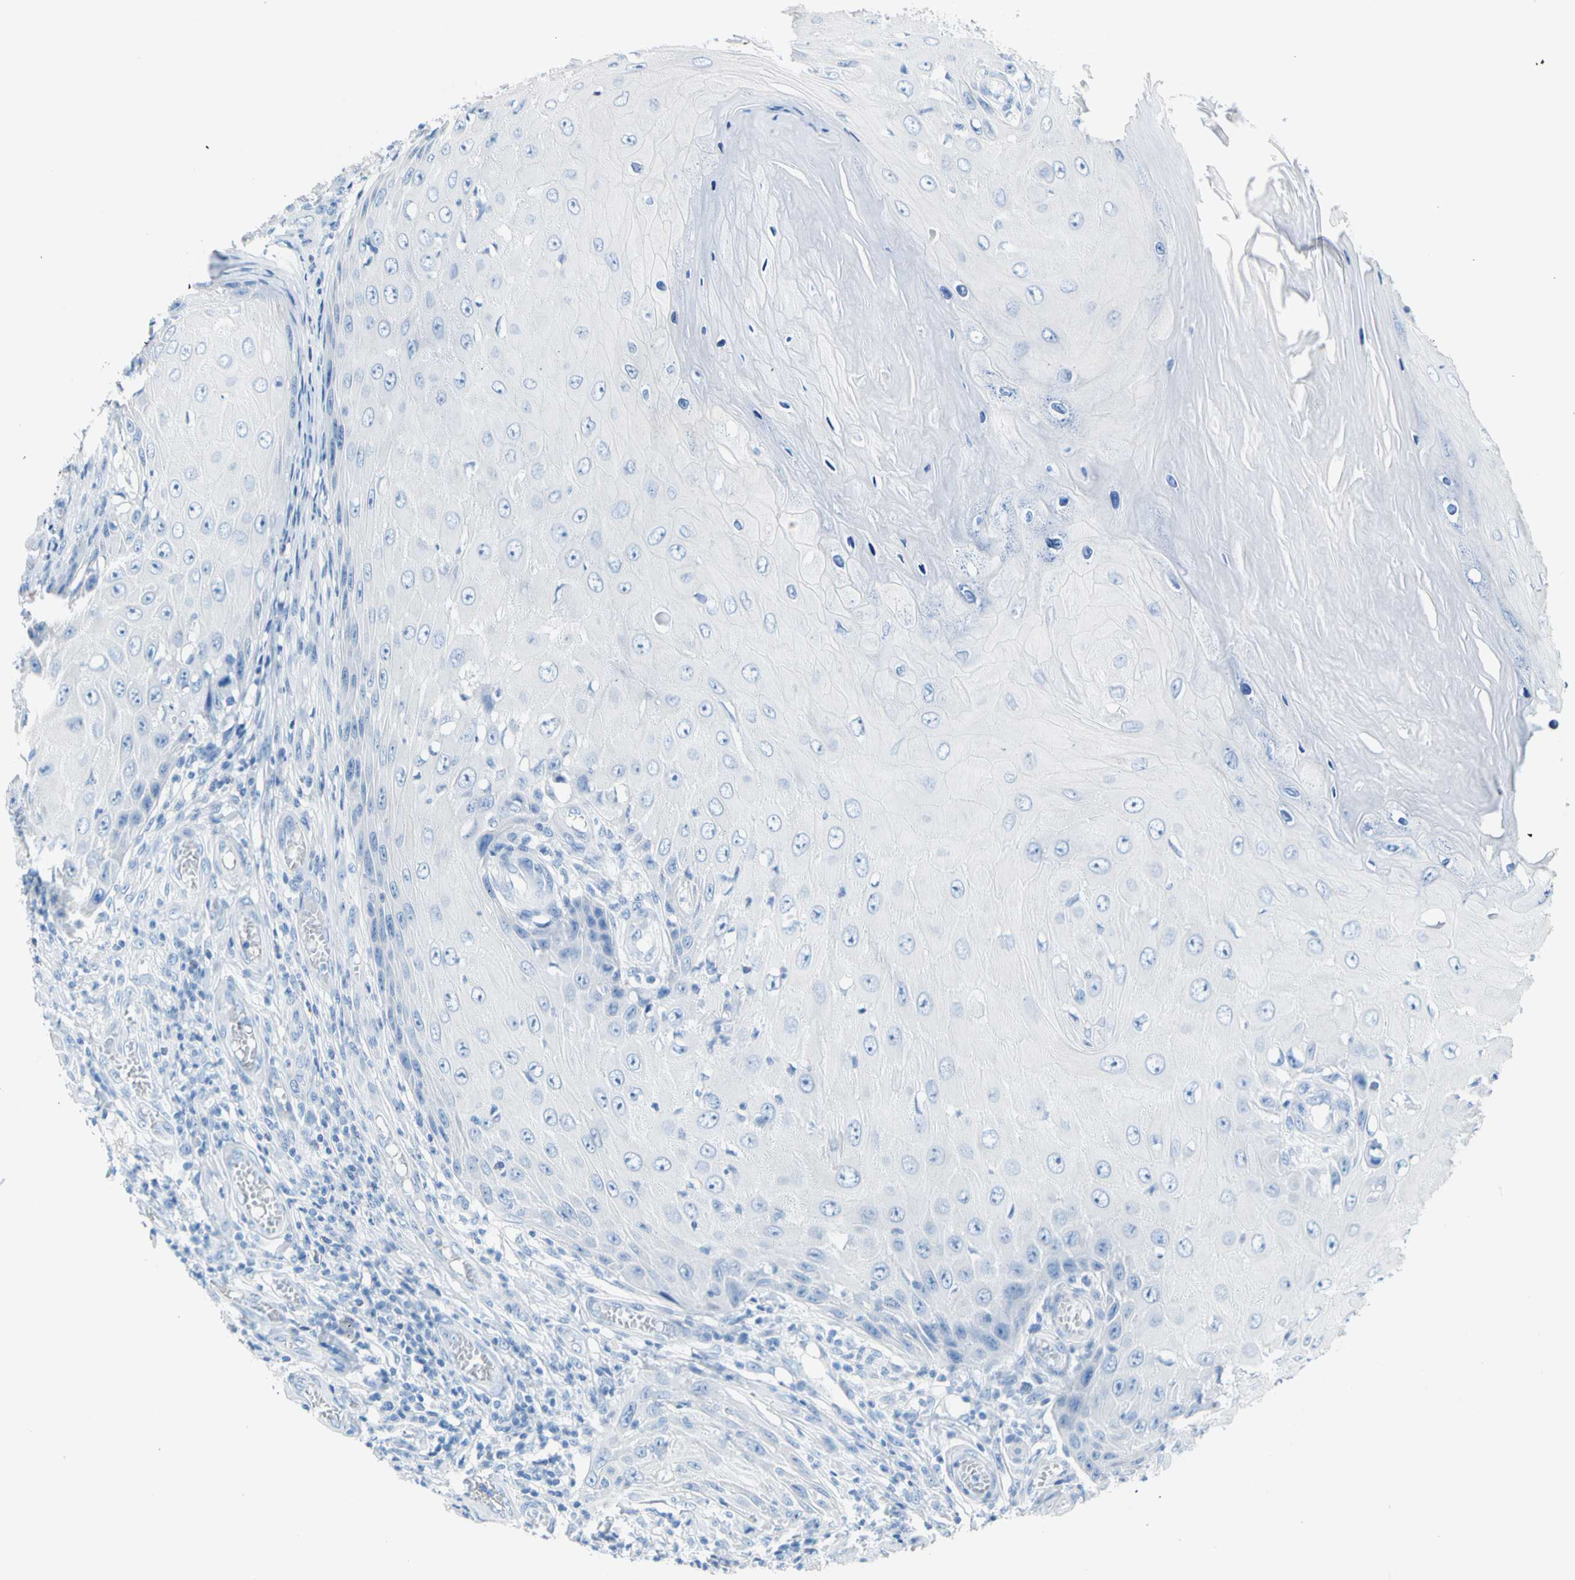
{"staining": {"intensity": "negative", "quantity": "none", "location": "none"}, "tissue": "skin cancer", "cell_type": "Tumor cells", "image_type": "cancer", "snomed": [{"axis": "morphology", "description": "Squamous cell carcinoma, NOS"}, {"axis": "topography", "description": "Skin"}], "caption": "A high-resolution micrograph shows immunohistochemistry (IHC) staining of skin cancer (squamous cell carcinoma), which exhibits no significant expression in tumor cells.", "gene": "CEL", "patient": {"sex": "female", "age": 73}}